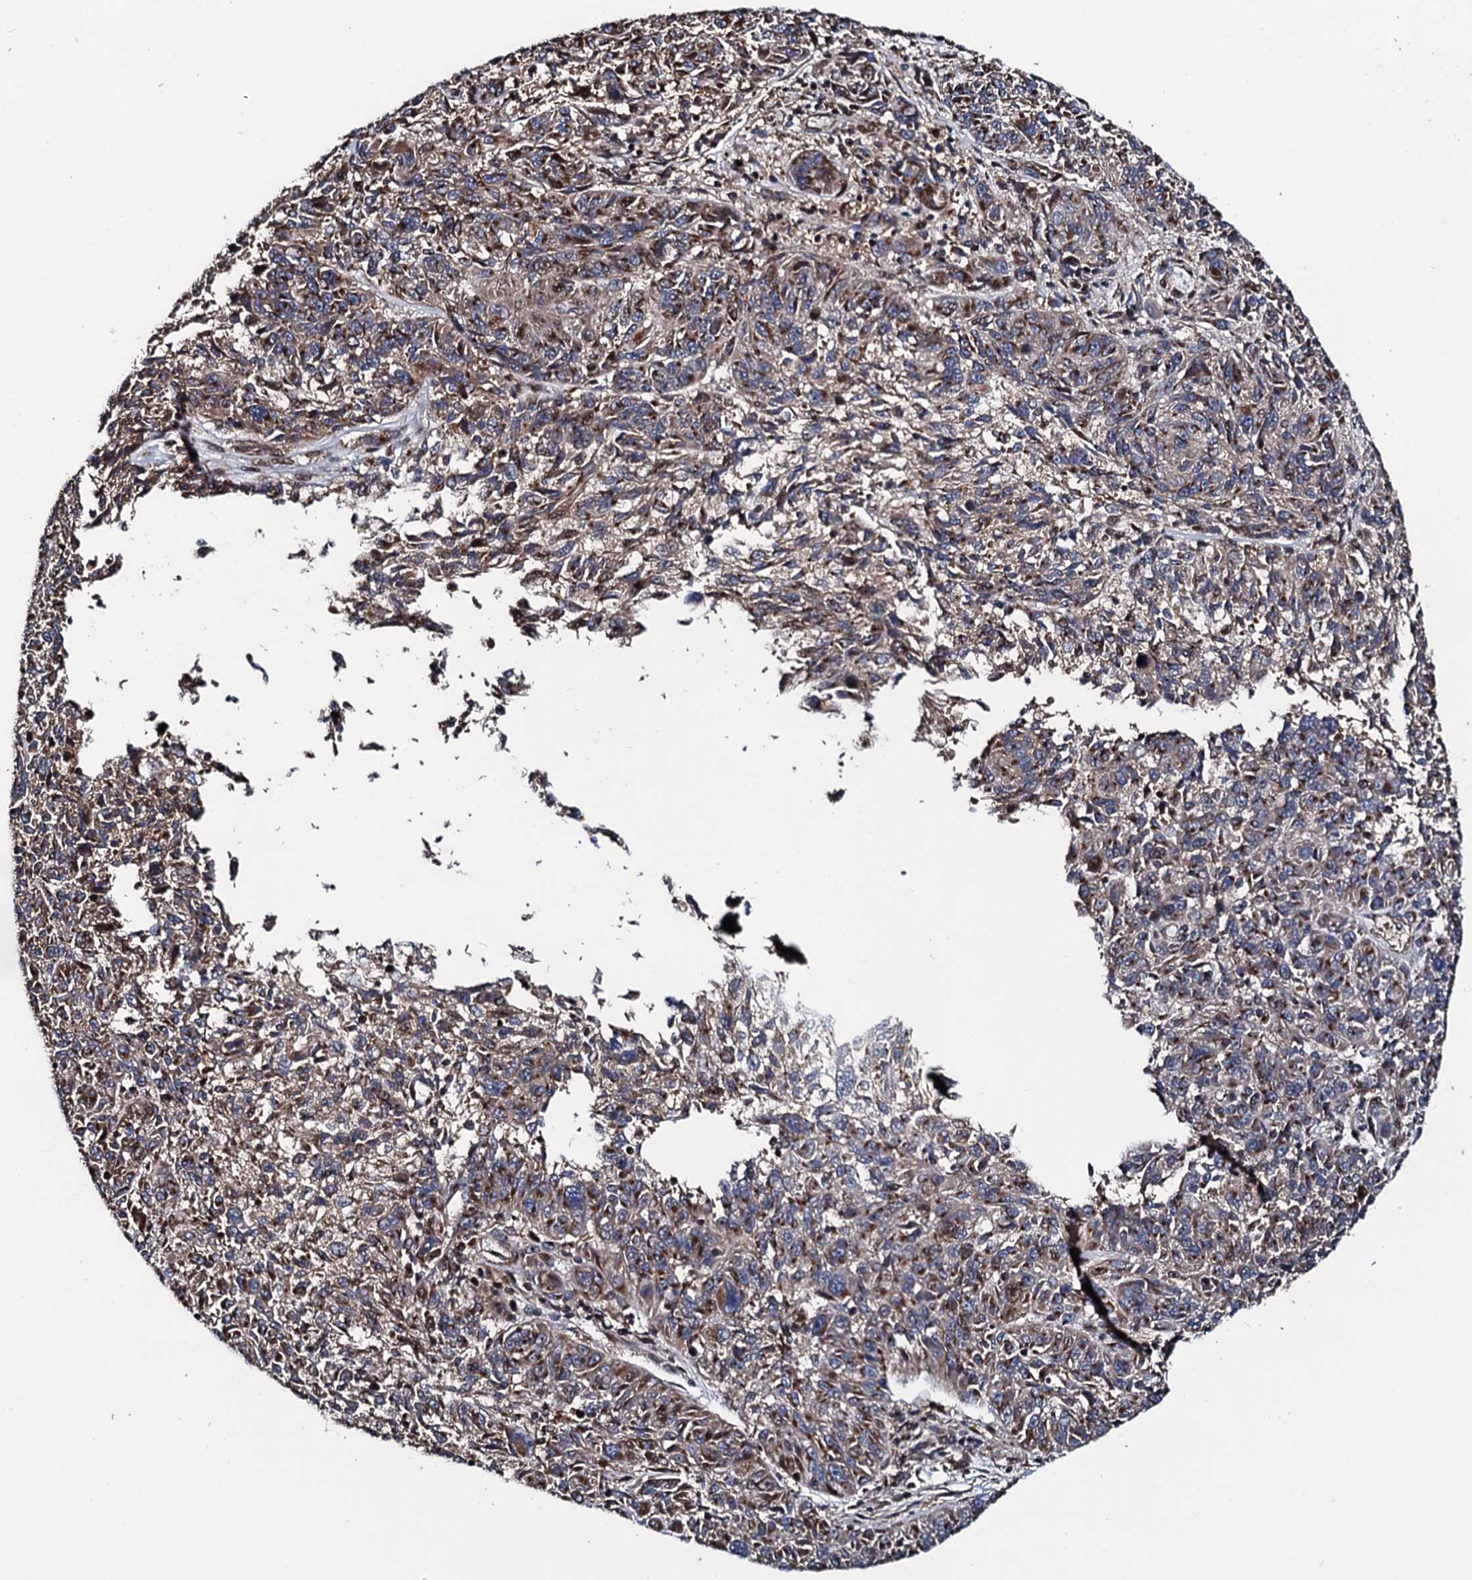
{"staining": {"intensity": "moderate", "quantity": "25%-75%", "location": "cytoplasmic/membranous"}, "tissue": "melanoma", "cell_type": "Tumor cells", "image_type": "cancer", "snomed": [{"axis": "morphology", "description": "Malignant melanoma, NOS"}, {"axis": "topography", "description": "Skin"}], "caption": "The image reveals a brown stain indicating the presence of a protein in the cytoplasmic/membranous of tumor cells in malignant melanoma.", "gene": "PLET1", "patient": {"sex": "male", "age": 53}}